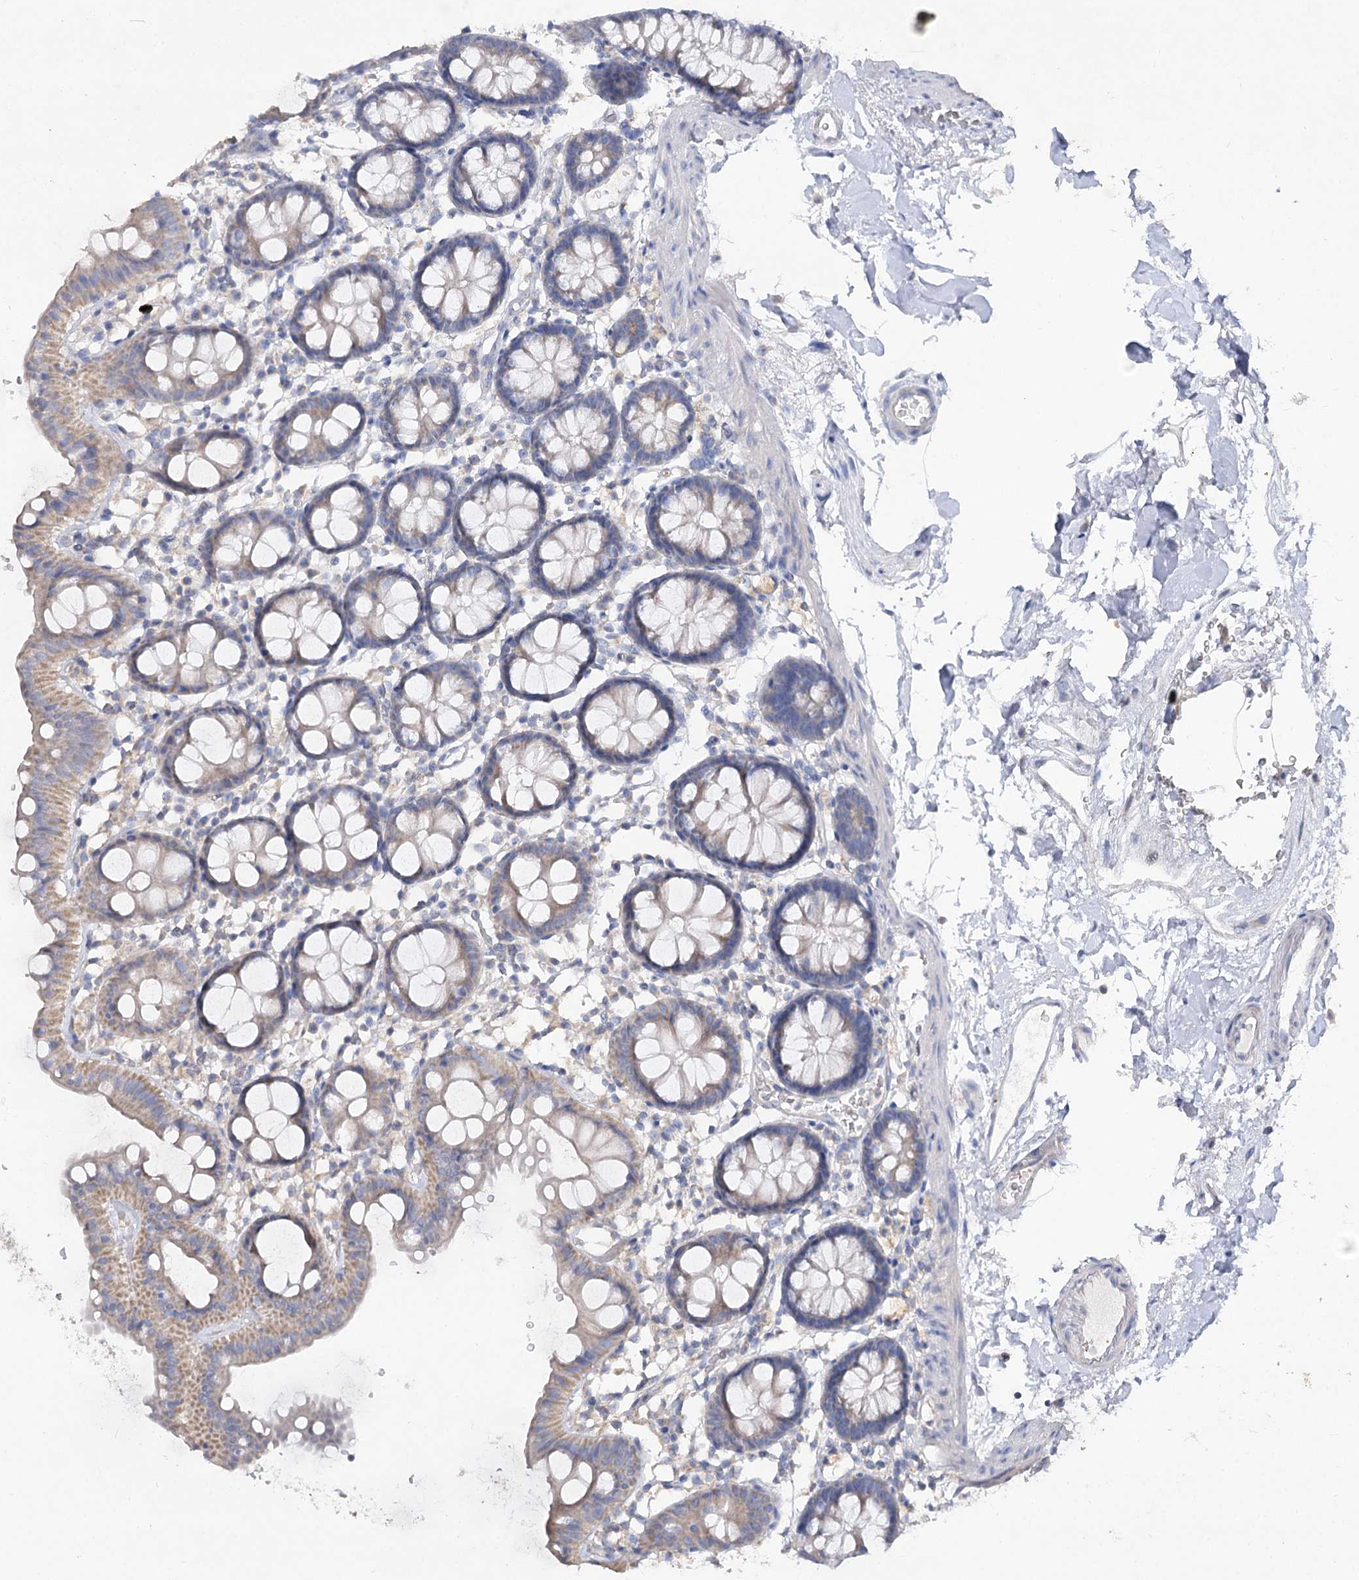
{"staining": {"intensity": "negative", "quantity": "none", "location": "none"}, "tissue": "colon", "cell_type": "Endothelial cells", "image_type": "normal", "snomed": [{"axis": "morphology", "description": "Normal tissue, NOS"}, {"axis": "topography", "description": "Colon"}], "caption": "Immunohistochemistry of benign colon shows no staining in endothelial cells.", "gene": "TMEM187", "patient": {"sex": "male", "age": 75}}